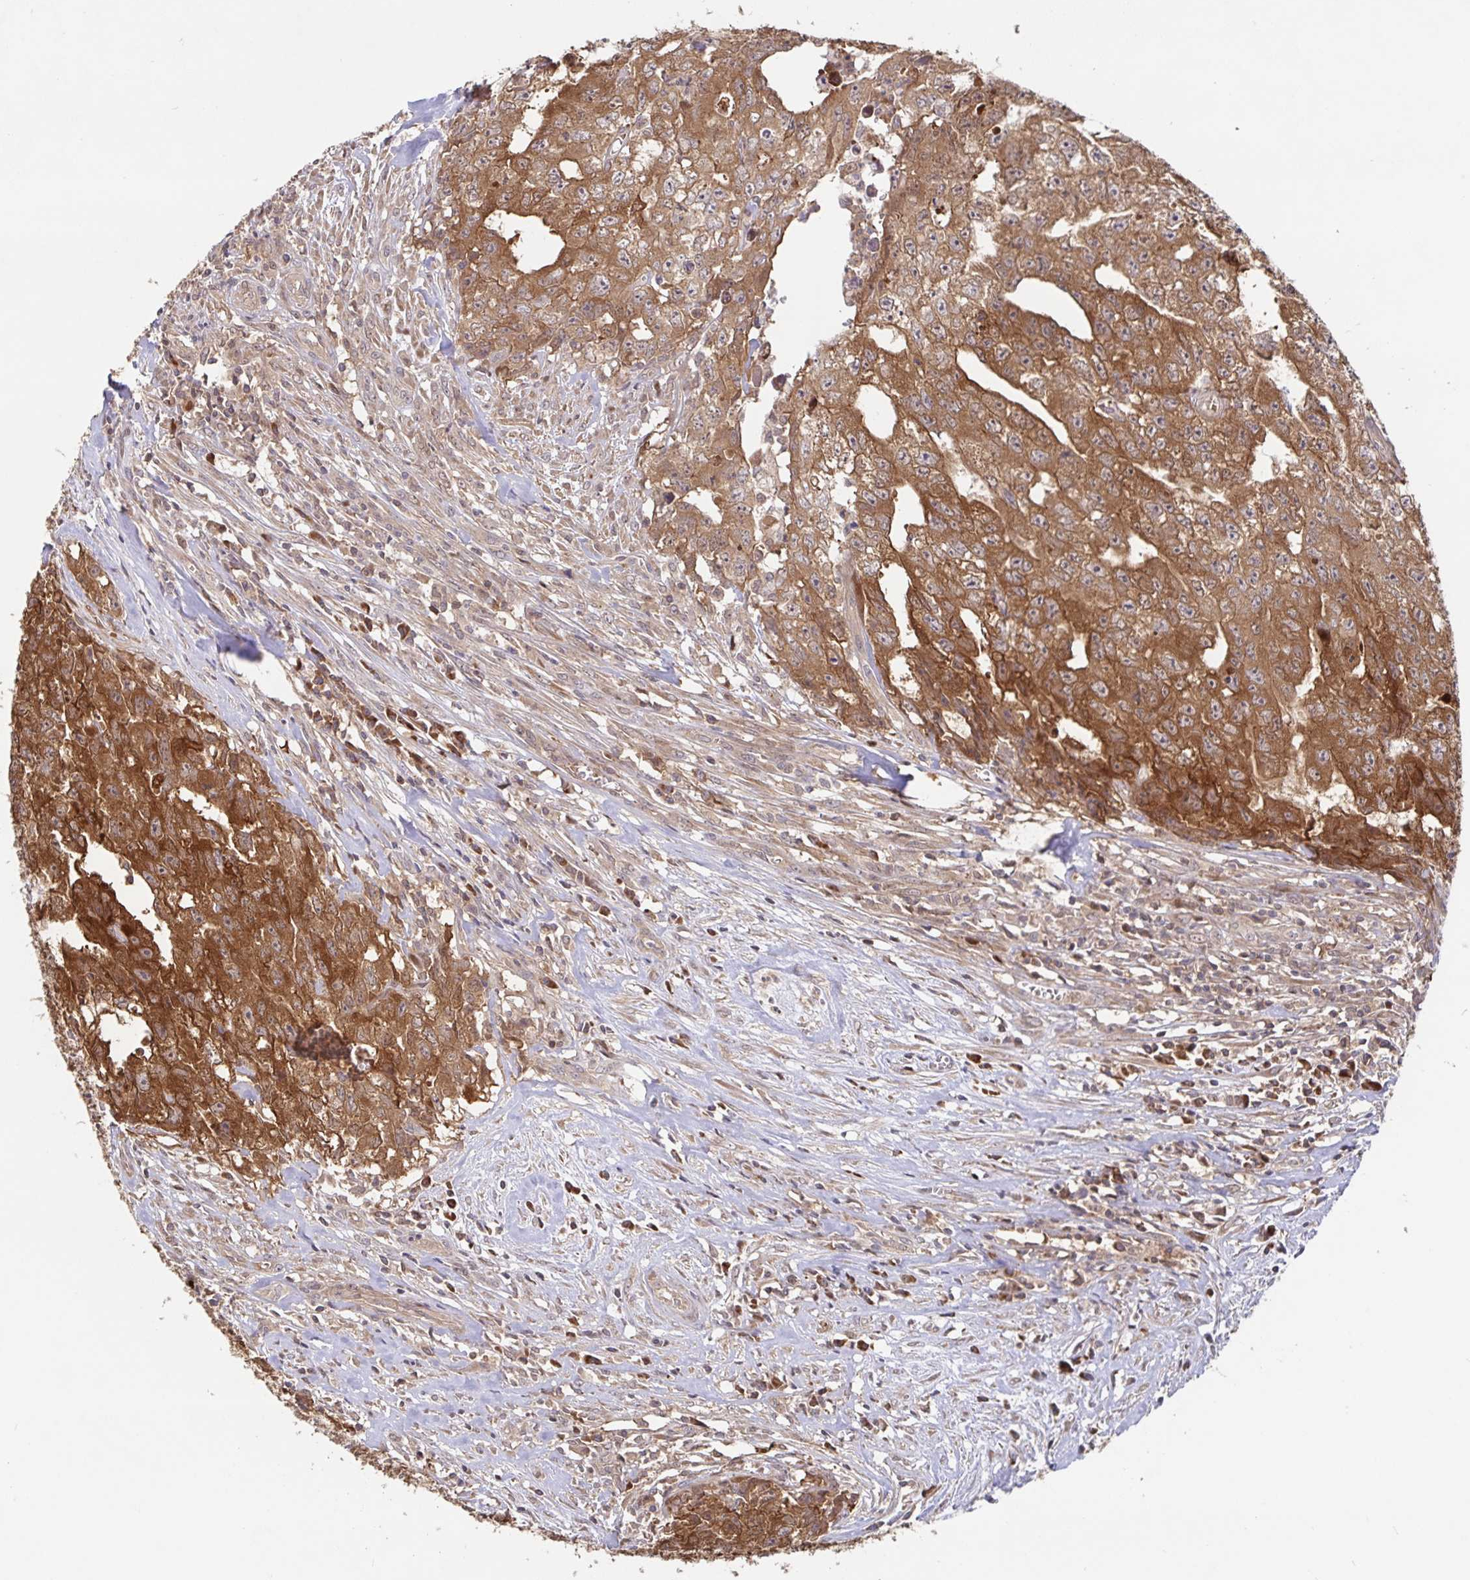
{"staining": {"intensity": "strong", "quantity": ">75%", "location": "cytoplasmic/membranous"}, "tissue": "testis cancer", "cell_type": "Tumor cells", "image_type": "cancer", "snomed": [{"axis": "morphology", "description": "Carcinoma, Embryonal, NOS"}, {"axis": "morphology", "description": "Teratoma, malignant, NOS"}, {"axis": "topography", "description": "Testis"}], "caption": "Protein expression analysis of embryonal carcinoma (testis) exhibits strong cytoplasmic/membranous expression in approximately >75% of tumor cells.", "gene": "AACS", "patient": {"sex": "male", "age": 24}}